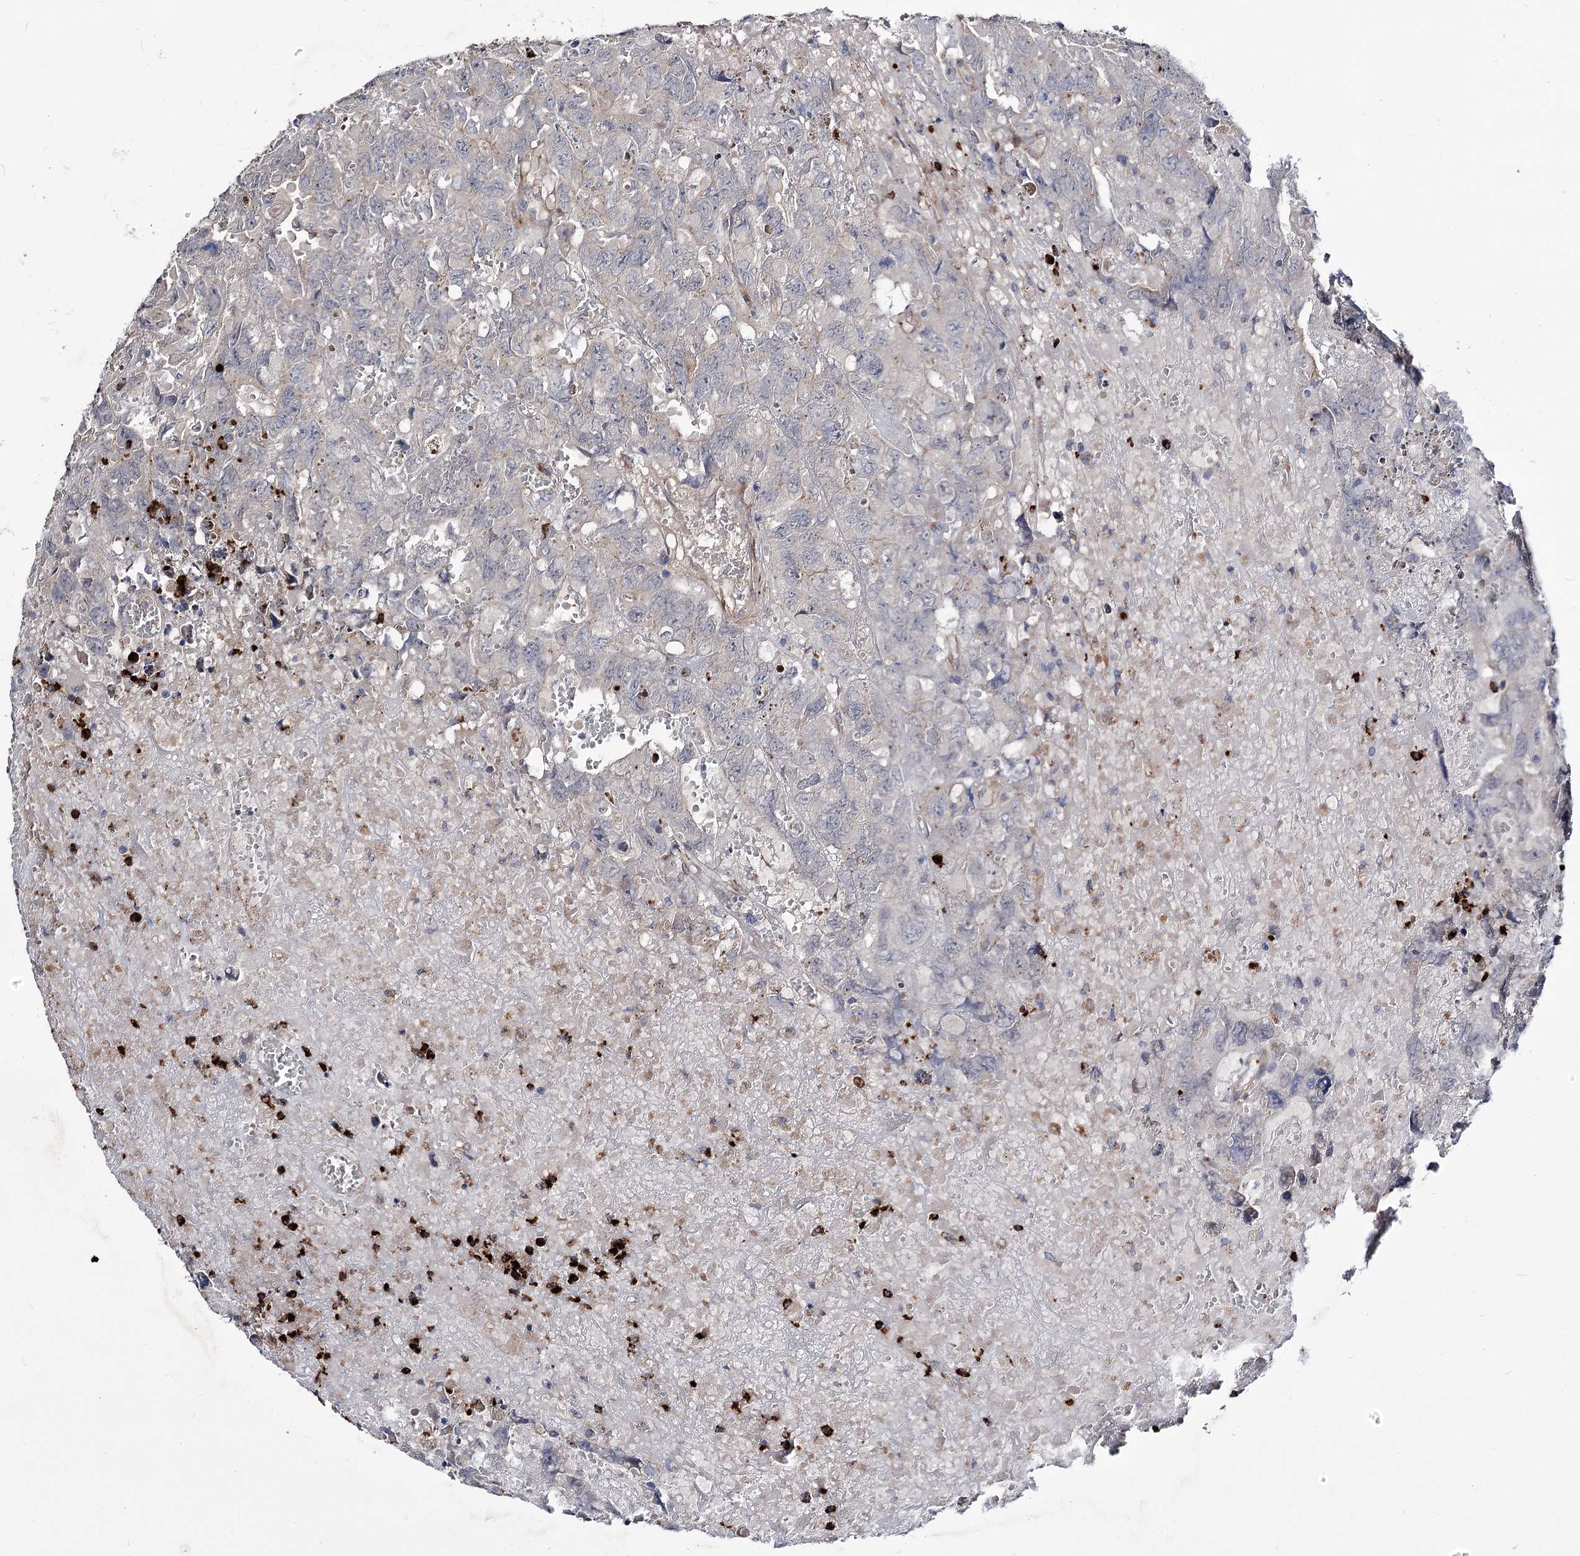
{"staining": {"intensity": "negative", "quantity": "none", "location": "none"}, "tissue": "testis cancer", "cell_type": "Tumor cells", "image_type": "cancer", "snomed": [{"axis": "morphology", "description": "Carcinoma, Embryonal, NOS"}, {"axis": "topography", "description": "Testis"}], "caption": "DAB immunohistochemical staining of human testis cancer shows no significant staining in tumor cells. (Brightfield microscopy of DAB immunohistochemistry at high magnification).", "gene": "MINDY3", "patient": {"sex": "male", "age": 45}}